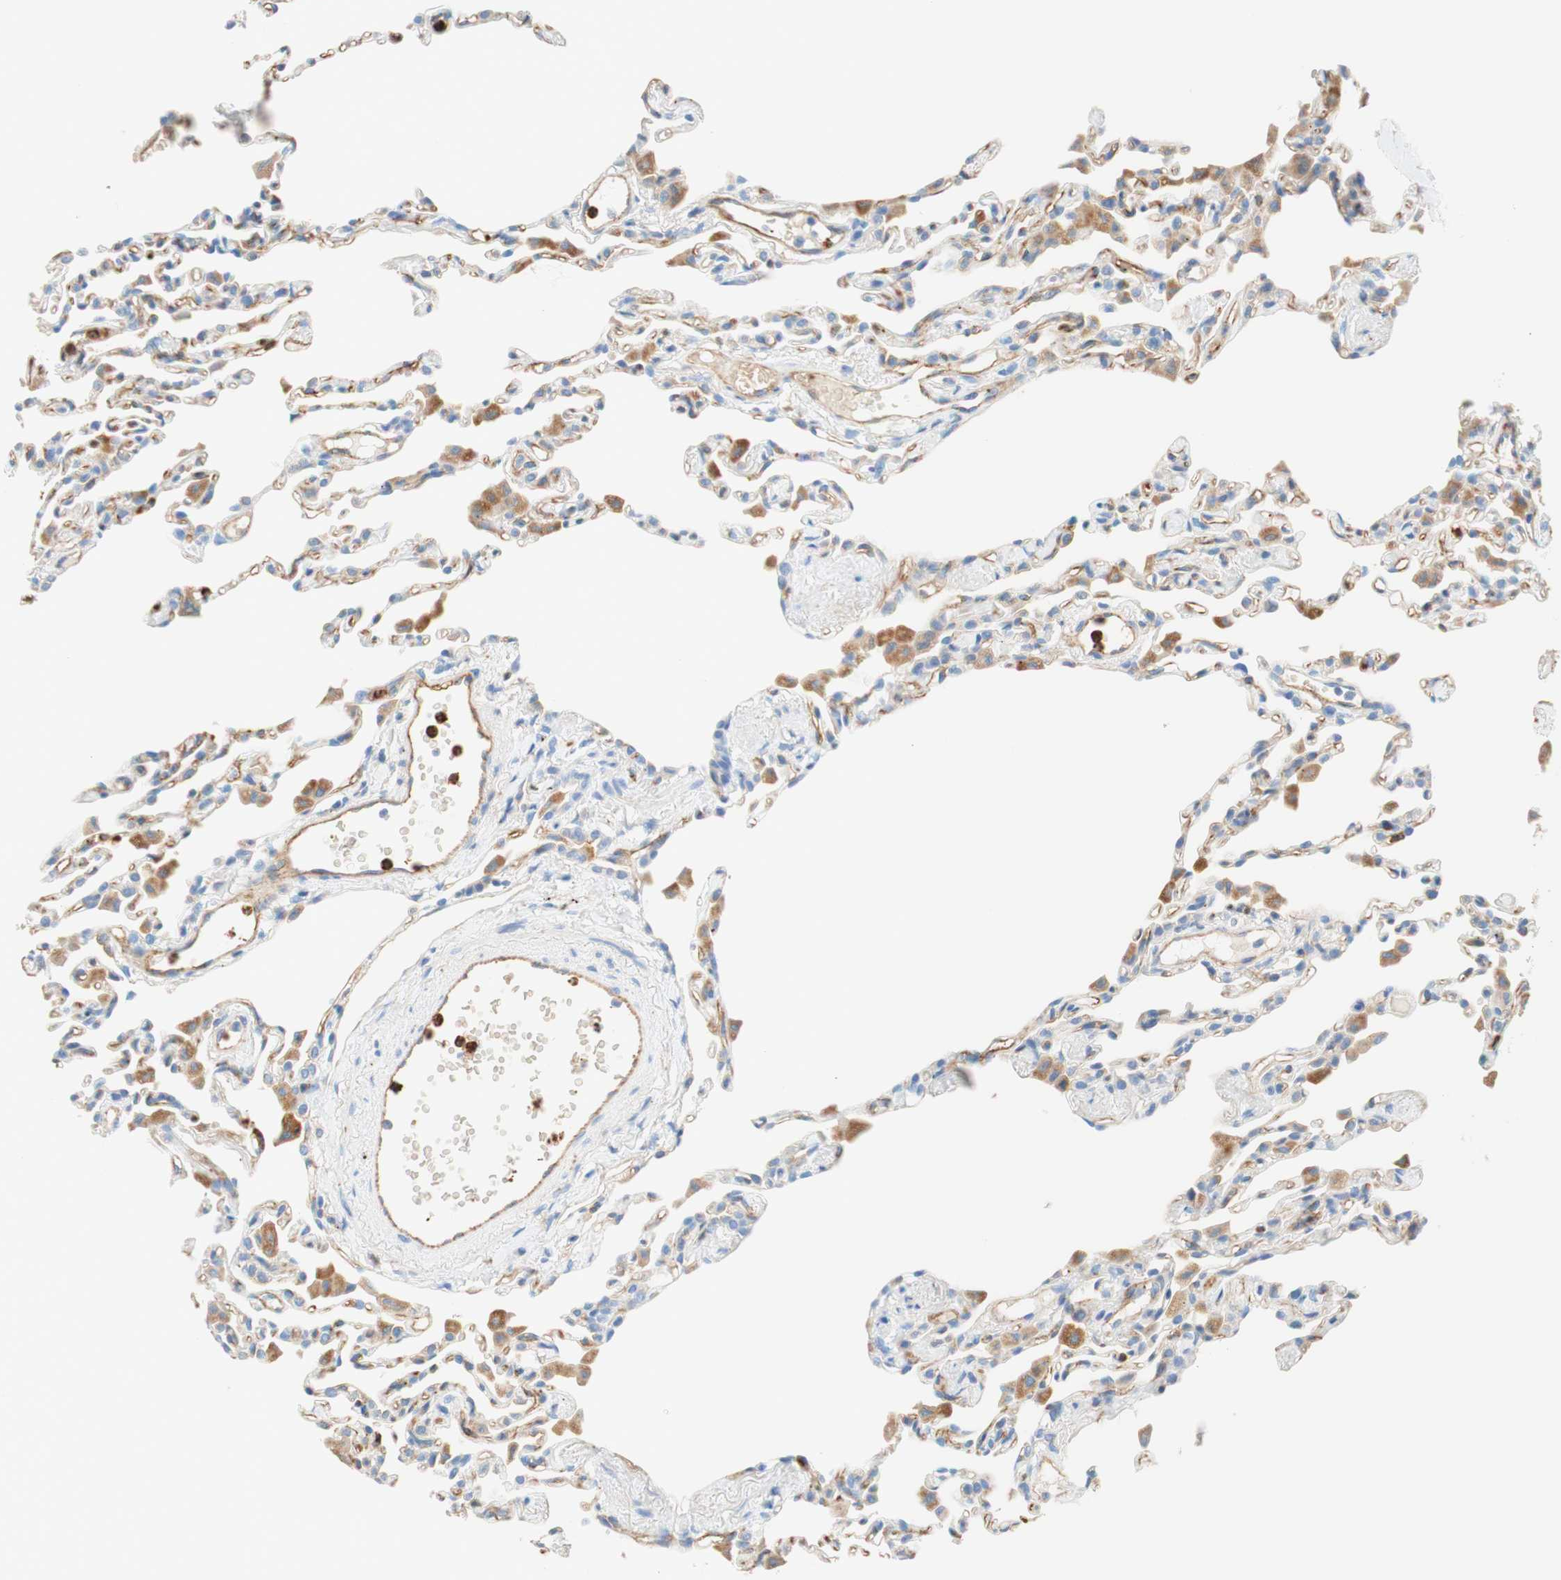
{"staining": {"intensity": "weak", "quantity": "25%-75%", "location": "cytoplasmic/membranous"}, "tissue": "lung", "cell_type": "Alveolar cells", "image_type": "normal", "snomed": [{"axis": "morphology", "description": "Normal tissue, NOS"}, {"axis": "topography", "description": "Lung"}], "caption": "IHC micrograph of benign lung: lung stained using immunohistochemistry reveals low levels of weak protein expression localized specifically in the cytoplasmic/membranous of alveolar cells, appearing as a cytoplasmic/membranous brown color.", "gene": "STOM", "patient": {"sex": "female", "age": 49}}